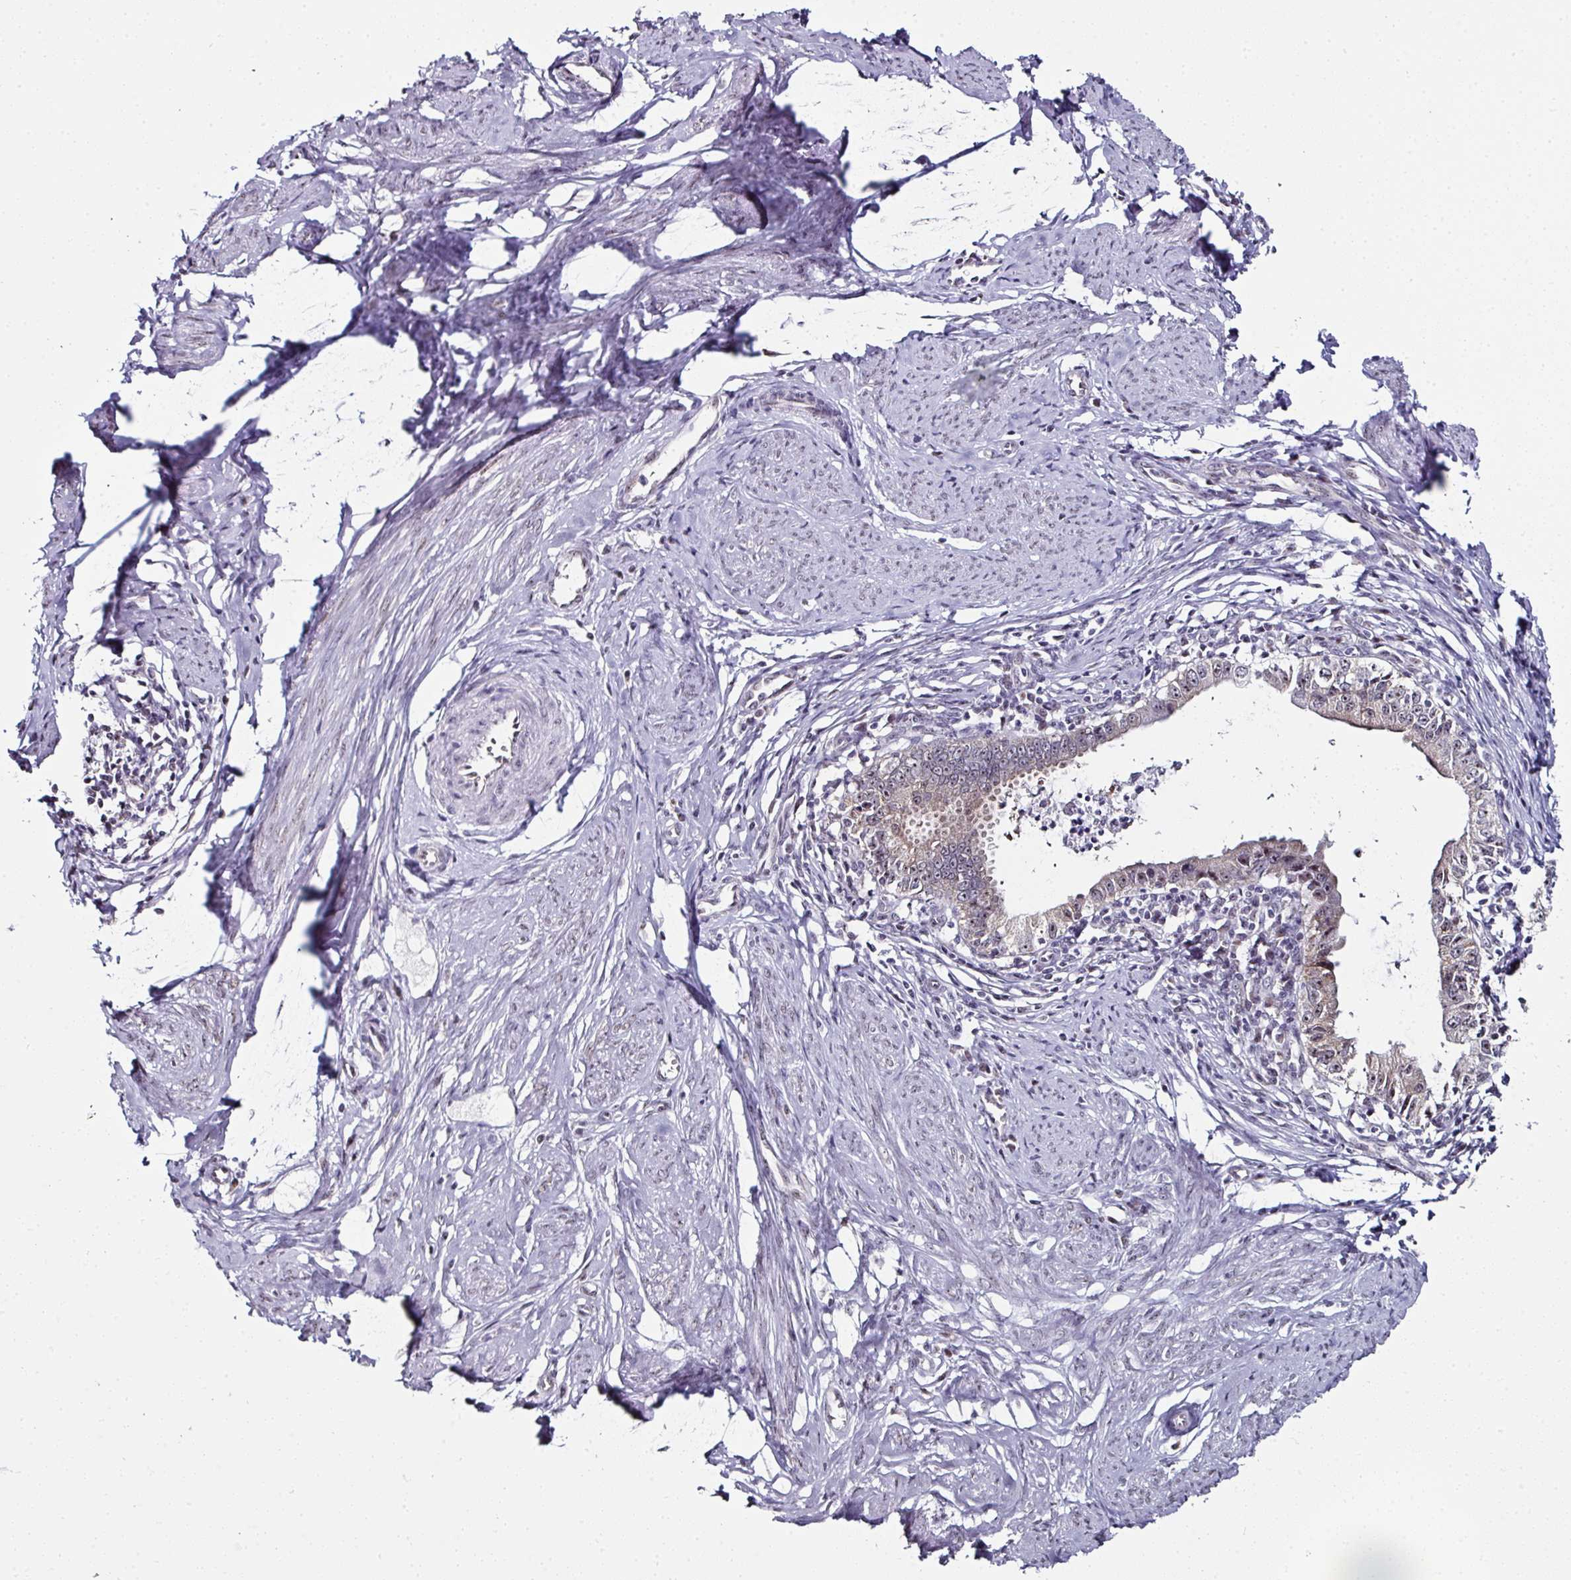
{"staining": {"intensity": "weak", "quantity": ">75%", "location": "cytoplasmic/membranous,nuclear"}, "tissue": "cervical cancer", "cell_type": "Tumor cells", "image_type": "cancer", "snomed": [{"axis": "morphology", "description": "Adenocarcinoma, NOS"}, {"axis": "topography", "description": "Cervix"}], "caption": "Protein staining of cervical cancer tissue exhibits weak cytoplasmic/membranous and nuclear staining in about >75% of tumor cells.", "gene": "NACC2", "patient": {"sex": "female", "age": 36}}